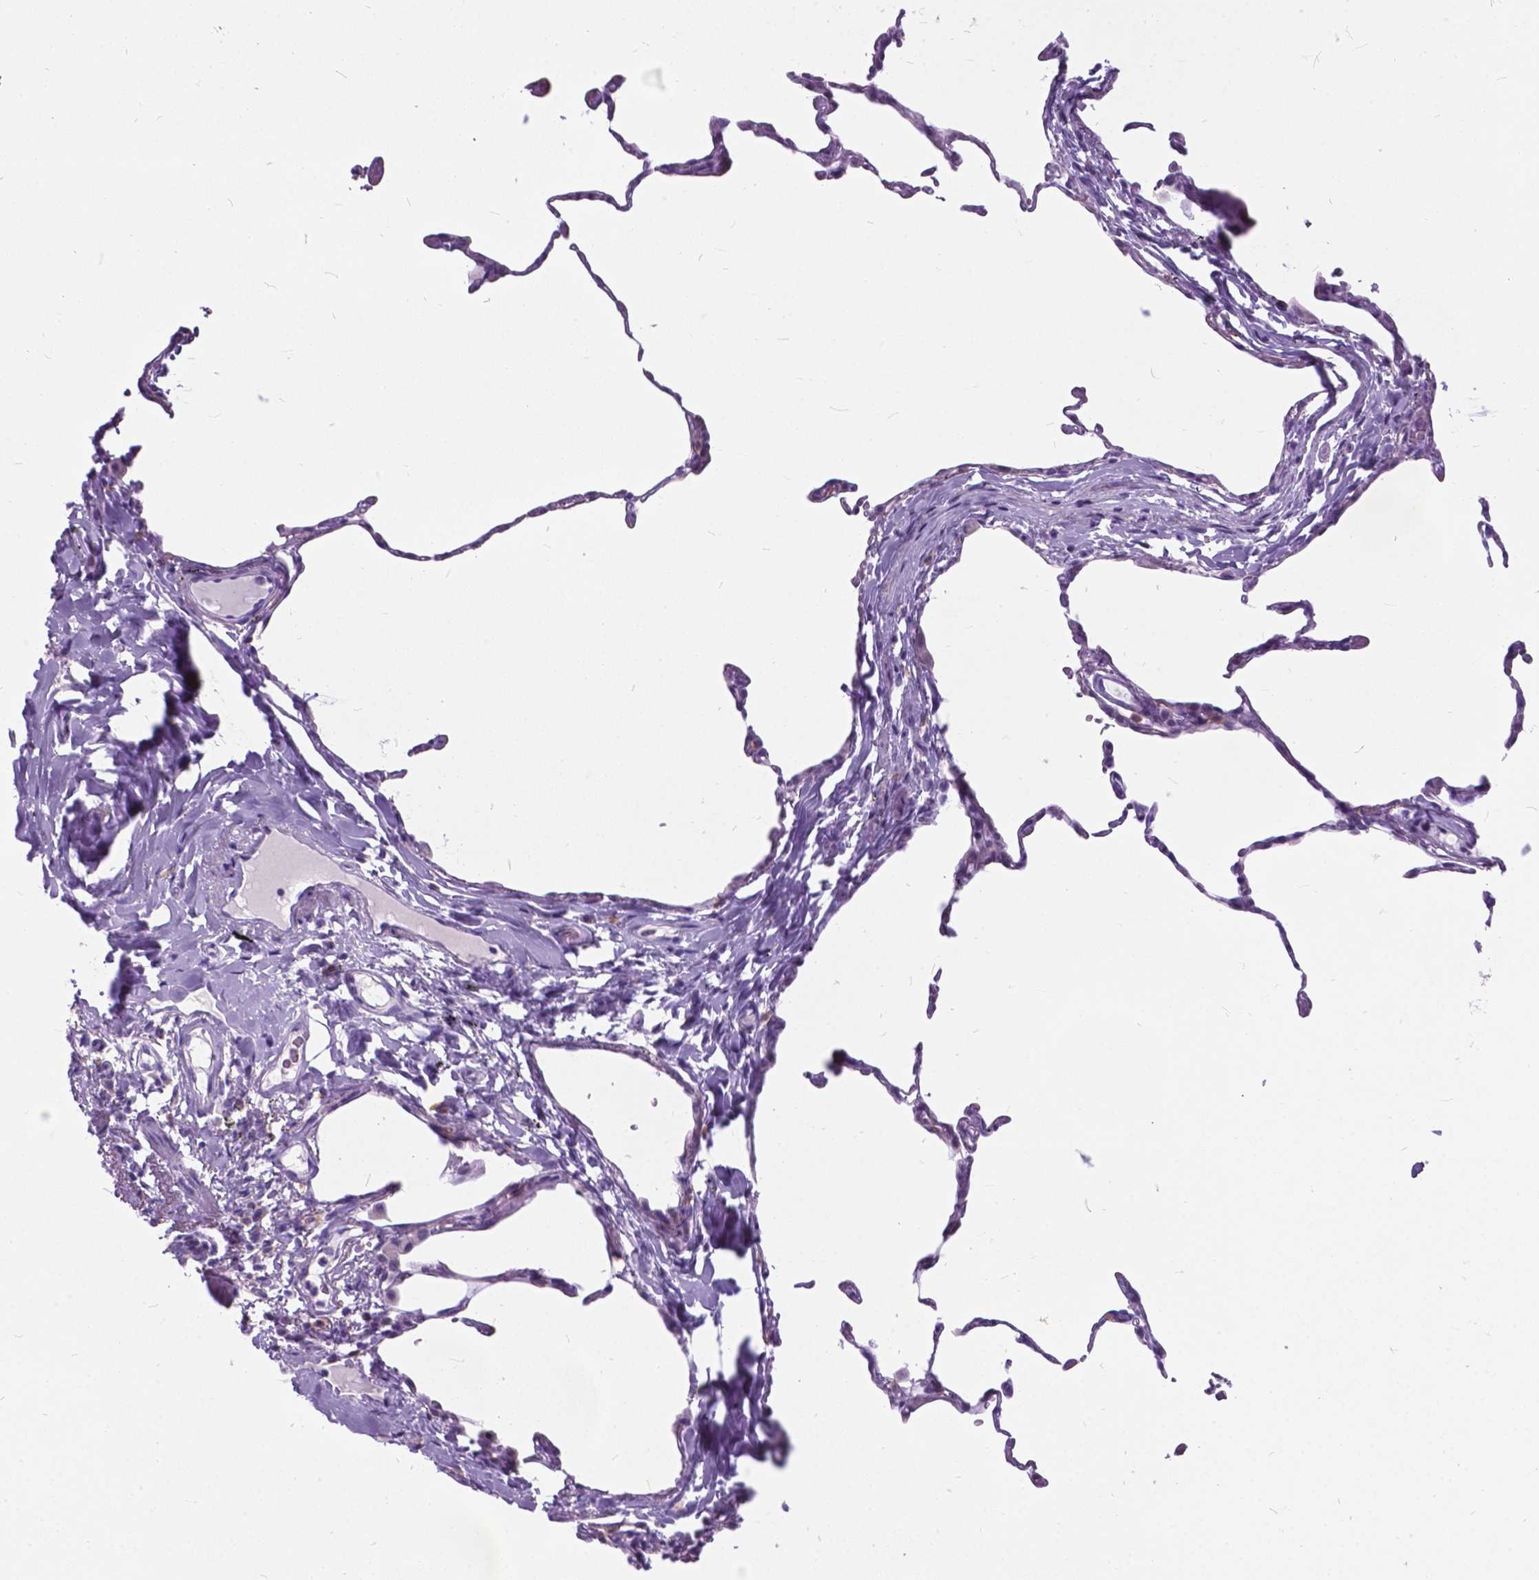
{"staining": {"intensity": "negative", "quantity": "none", "location": "none"}, "tissue": "lung", "cell_type": "Alveolar cells", "image_type": "normal", "snomed": [{"axis": "morphology", "description": "Normal tissue, NOS"}, {"axis": "topography", "description": "Lung"}], "caption": "DAB immunohistochemical staining of benign lung displays no significant staining in alveolar cells.", "gene": "BSND", "patient": {"sex": "female", "age": 57}}